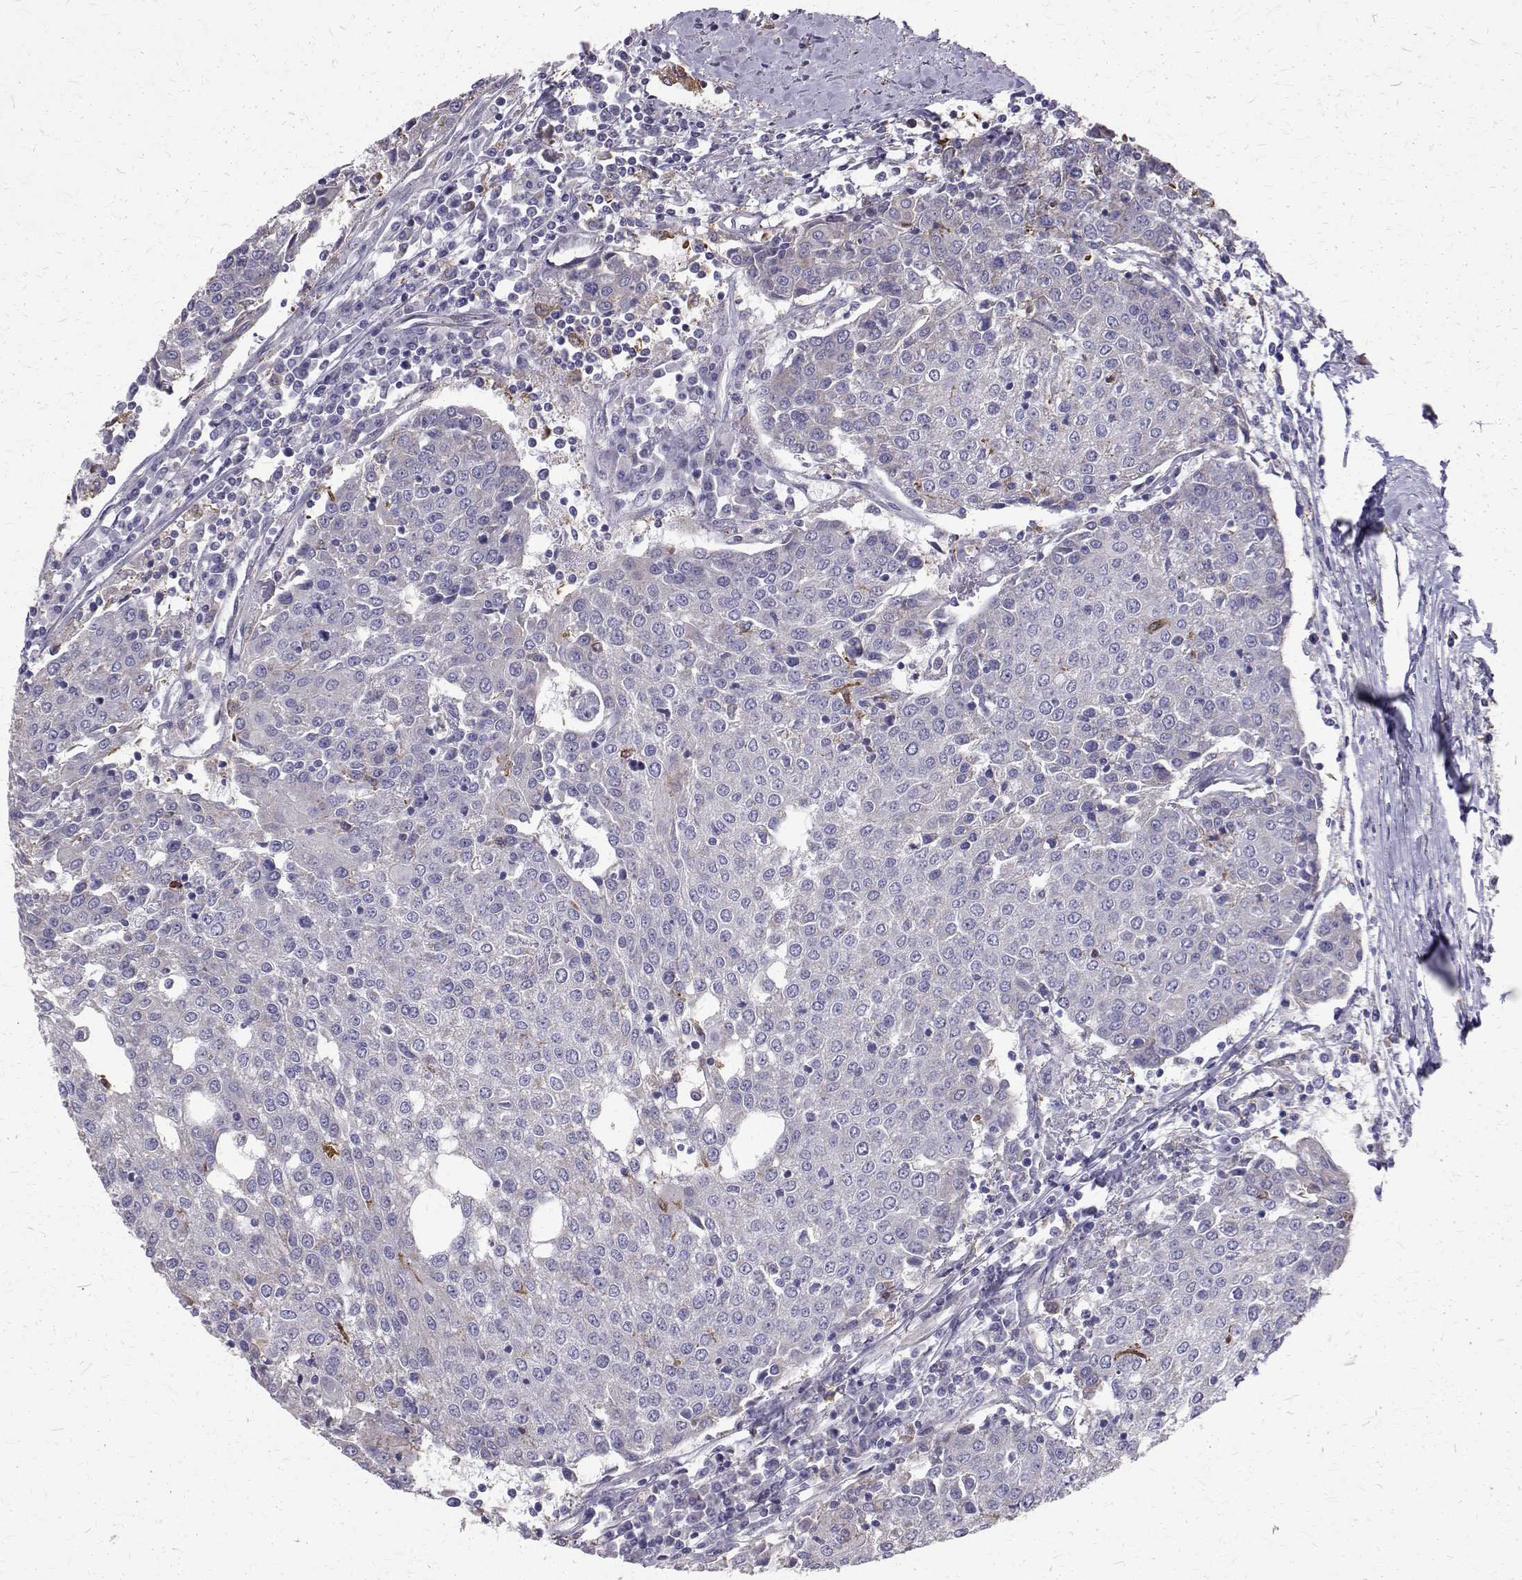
{"staining": {"intensity": "negative", "quantity": "none", "location": "none"}, "tissue": "urothelial cancer", "cell_type": "Tumor cells", "image_type": "cancer", "snomed": [{"axis": "morphology", "description": "Urothelial carcinoma, High grade"}, {"axis": "topography", "description": "Urinary bladder"}], "caption": "Urothelial carcinoma (high-grade) was stained to show a protein in brown. There is no significant expression in tumor cells.", "gene": "CCDC89", "patient": {"sex": "female", "age": 85}}